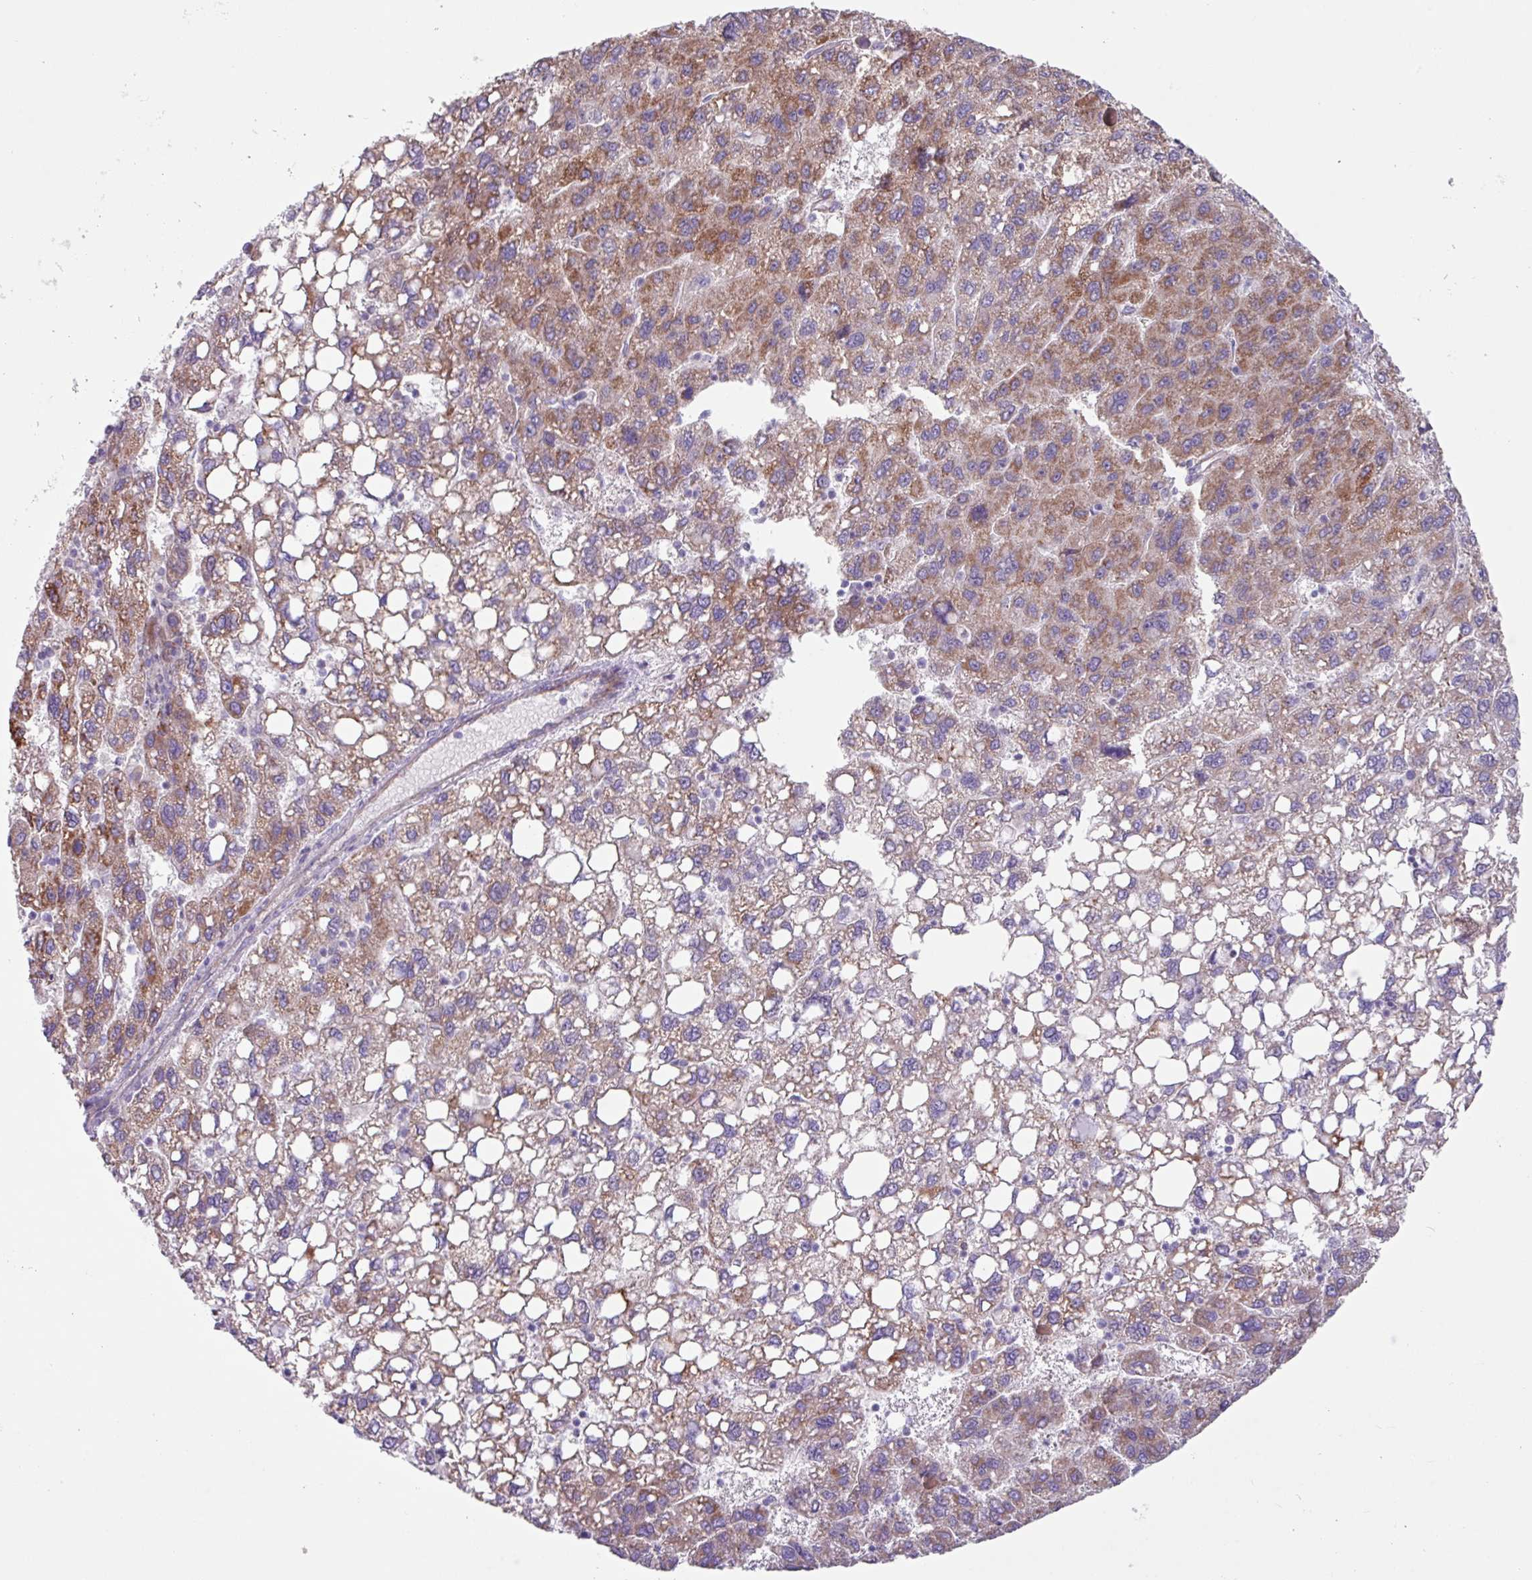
{"staining": {"intensity": "moderate", "quantity": "25%-75%", "location": "cytoplasmic/membranous"}, "tissue": "liver cancer", "cell_type": "Tumor cells", "image_type": "cancer", "snomed": [{"axis": "morphology", "description": "Carcinoma, Hepatocellular, NOS"}, {"axis": "topography", "description": "Liver"}], "caption": "Immunohistochemical staining of liver cancer (hepatocellular carcinoma) demonstrates medium levels of moderate cytoplasmic/membranous protein staining in approximately 25%-75% of tumor cells.", "gene": "OTULIN", "patient": {"sex": "female", "age": 82}}